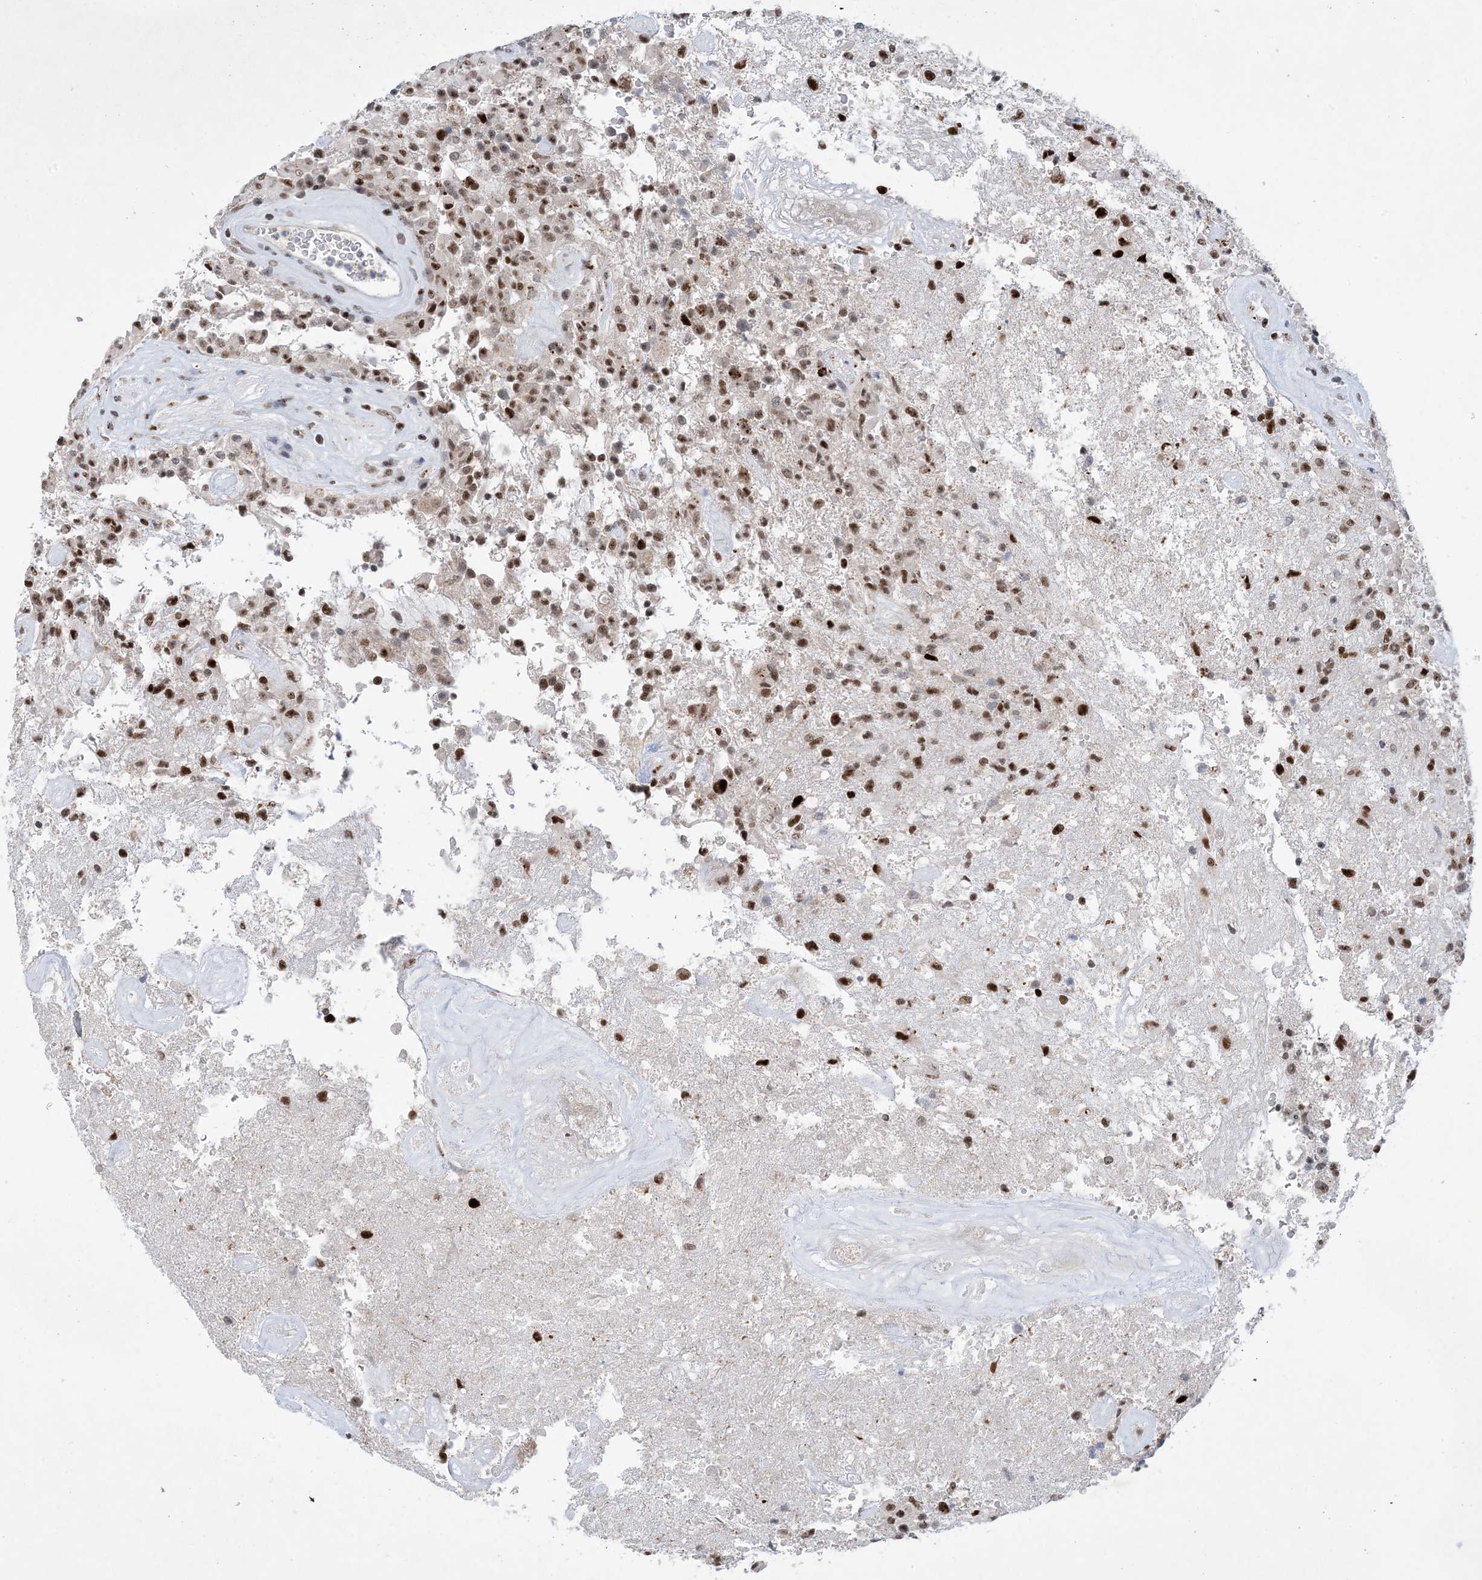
{"staining": {"intensity": "moderate", "quantity": ">75%", "location": "nuclear"}, "tissue": "glioma", "cell_type": "Tumor cells", "image_type": "cancer", "snomed": [{"axis": "morphology", "description": "Glioma, malignant, High grade"}, {"axis": "topography", "description": "Brain"}], "caption": "Immunohistochemistry histopathology image of neoplastic tissue: human malignant high-grade glioma stained using immunohistochemistry (IHC) demonstrates medium levels of moderate protein expression localized specifically in the nuclear of tumor cells, appearing as a nuclear brown color.", "gene": "TSPYL1", "patient": {"sex": "female", "age": 57}}